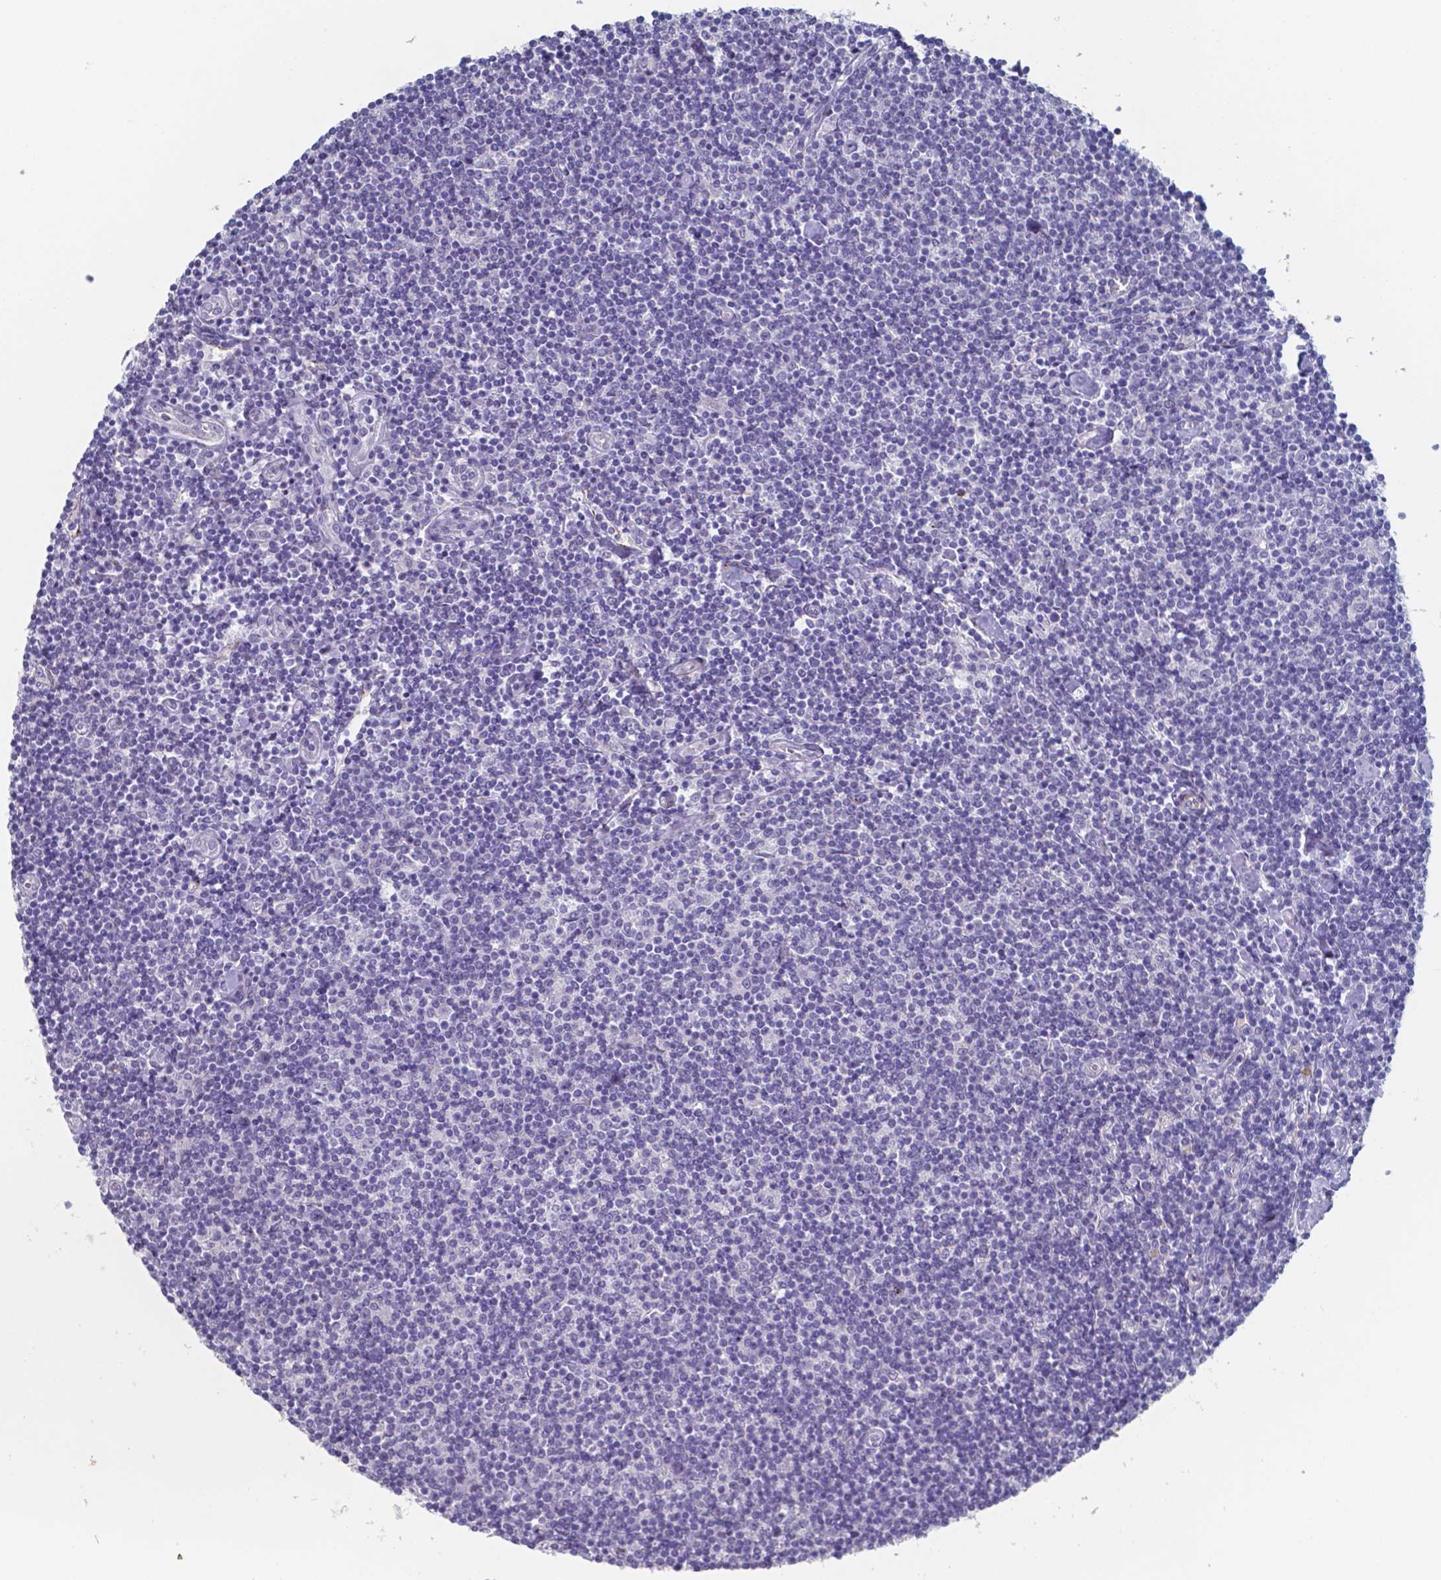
{"staining": {"intensity": "negative", "quantity": "none", "location": "none"}, "tissue": "lymphoma", "cell_type": "Tumor cells", "image_type": "cancer", "snomed": [{"axis": "morphology", "description": "Hodgkin's disease, NOS"}, {"axis": "topography", "description": "Lymph node"}], "caption": "Lymphoma stained for a protein using IHC exhibits no expression tumor cells.", "gene": "PLA2R1", "patient": {"sex": "male", "age": 40}}